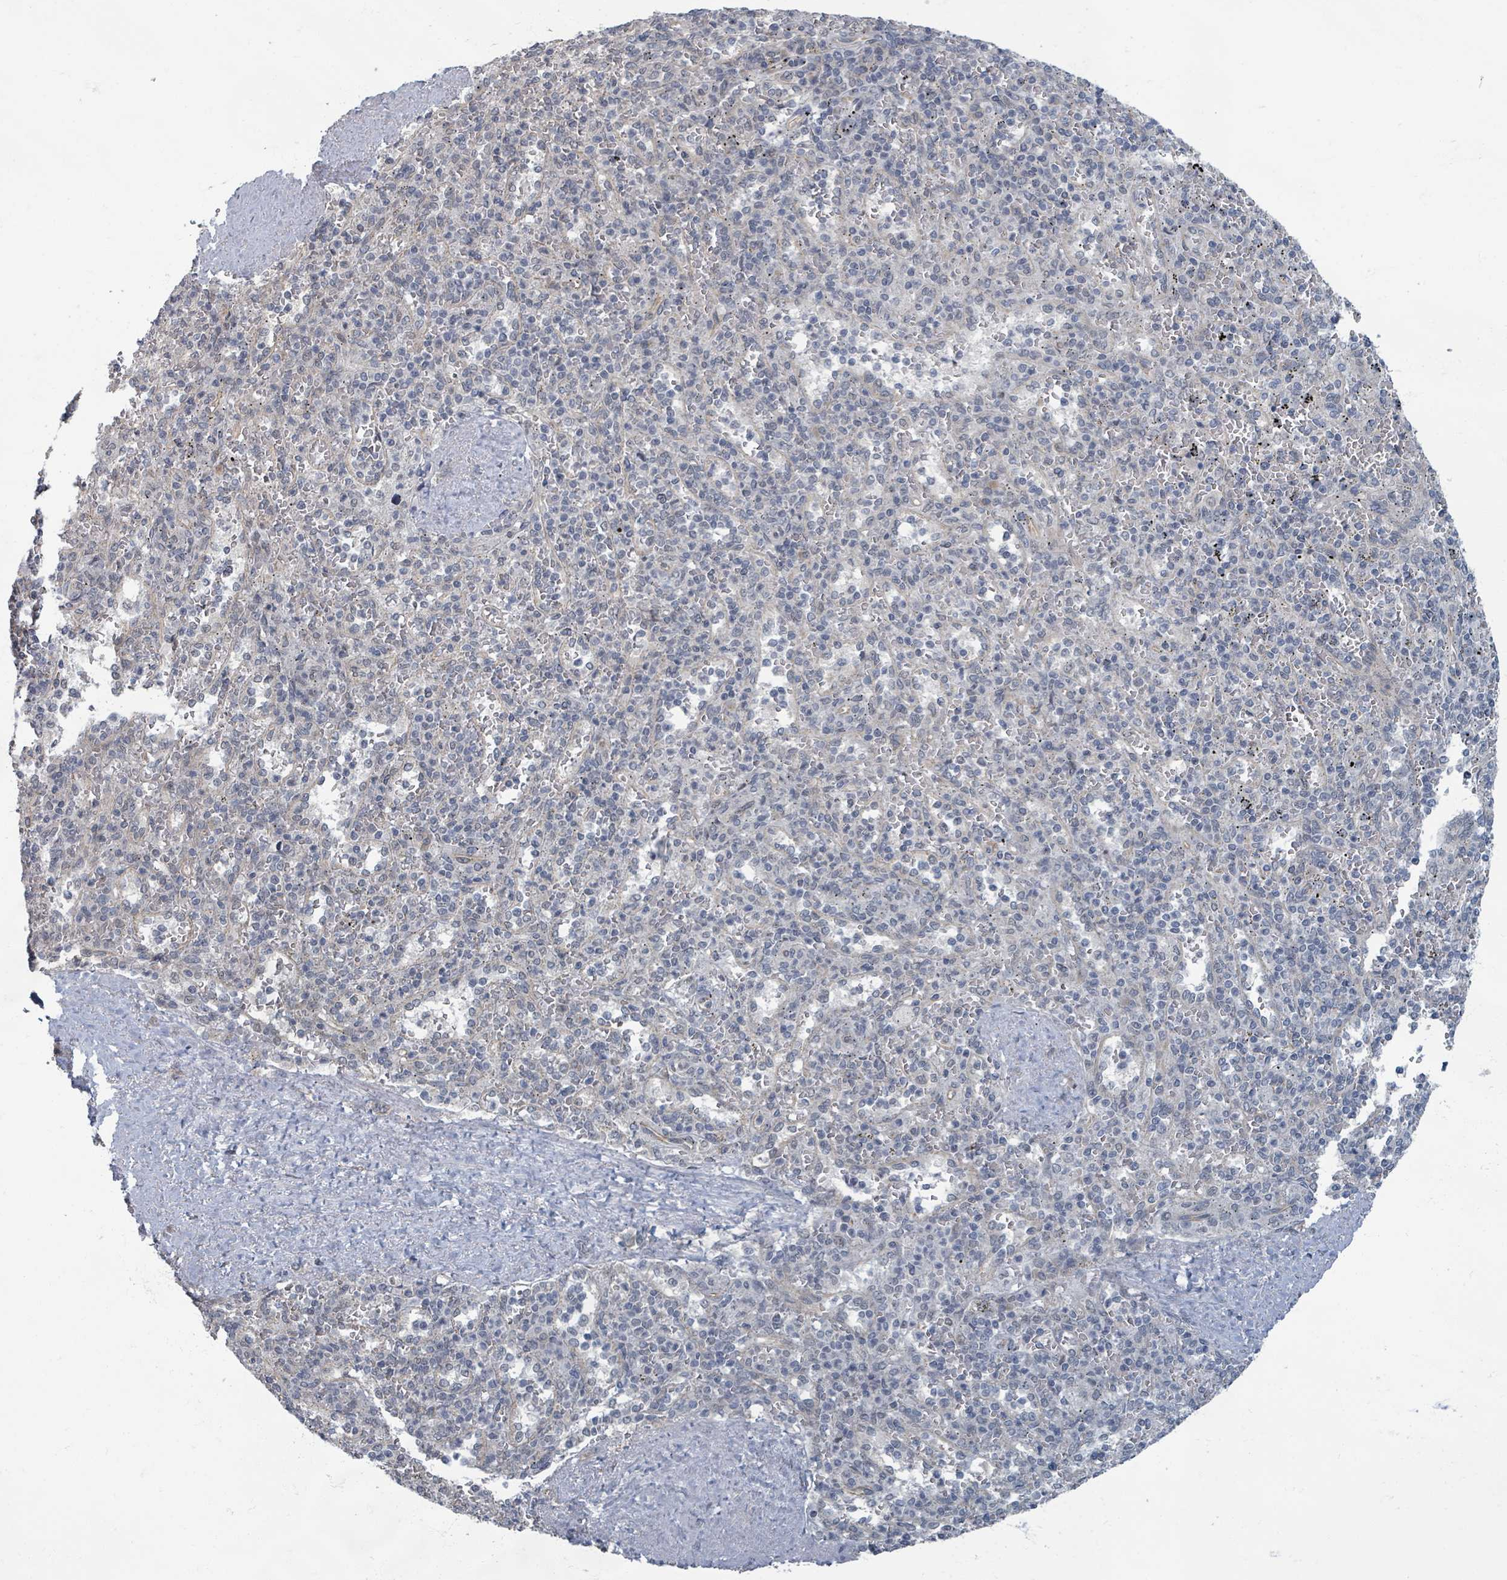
{"staining": {"intensity": "weak", "quantity": "<25%", "location": "cytoplasmic/membranous"}, "tissue": "spleen", "cell_type": "Cells in red pulp", "image_type": "normal", "snomed": [{"axis": "morphology", "description": "Normal tissue, NOS"}, {"axis": "topography", "description": "Spleen"}], "caption": "High power microscopy photomicrograph of an IHC micrograph of normal spleen, revealing no significant positivity in cells in red pulp. (Stains: DAB (3,3'-diaminobenzidine) immunohistochemistry (IHC) with hematoxylin counter stain, Microscopy: brightfield microscopy at high magnification).", "gene": "INTS15", "patient": {"sex": "male", "age": 82}}